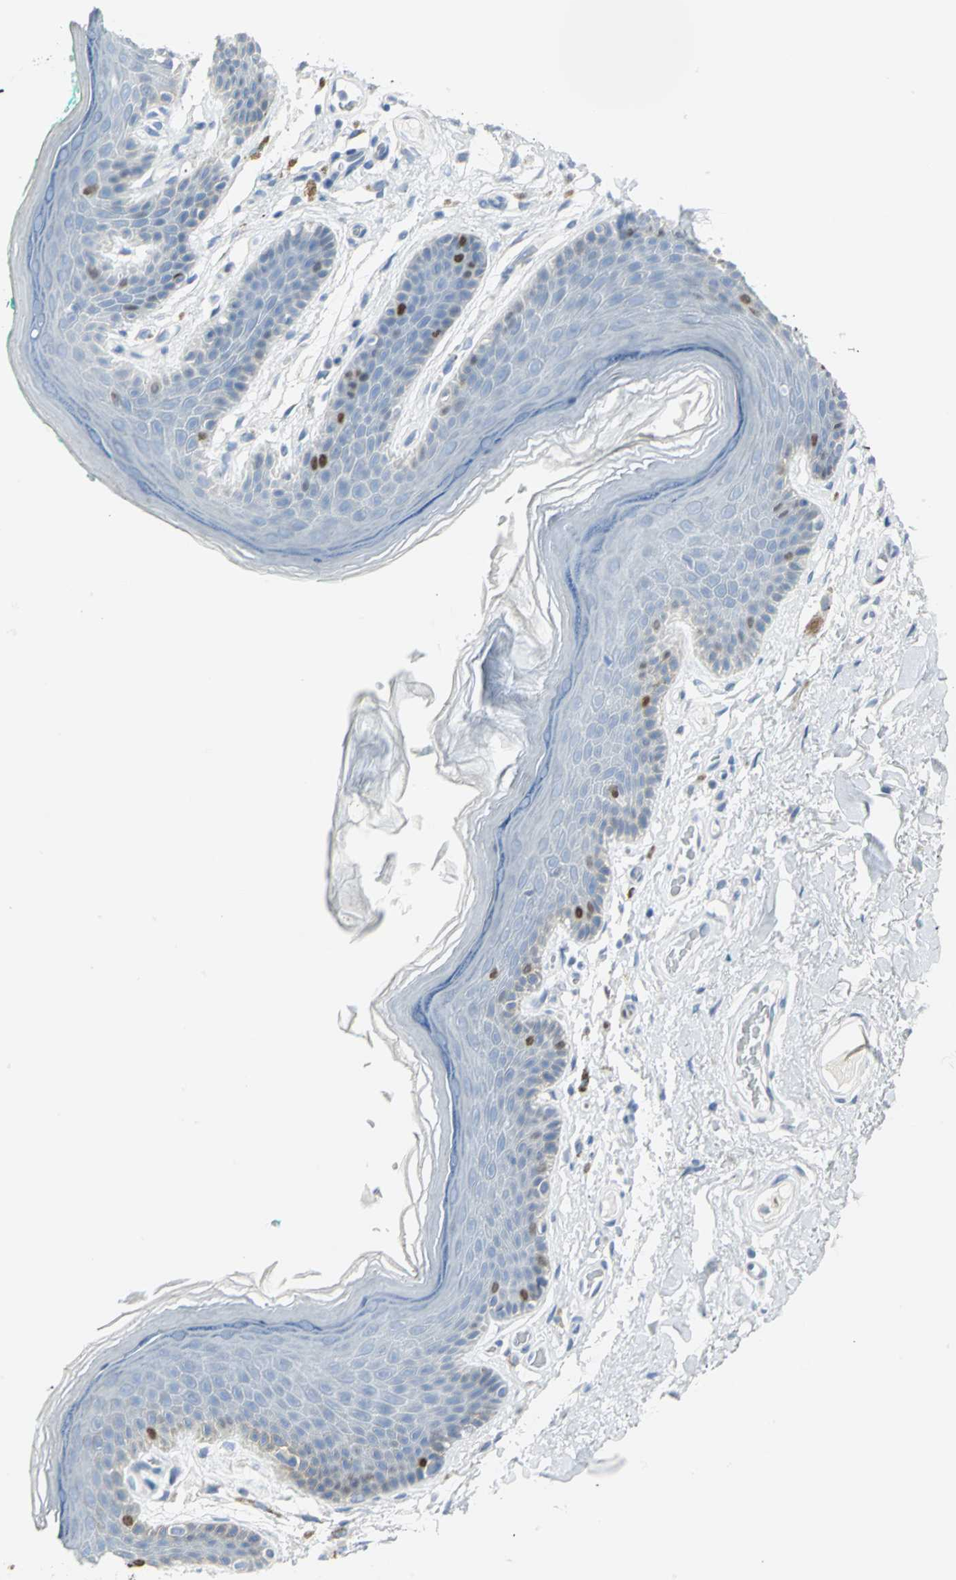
{"staining": {"intensity": "moderate", "quantity": "<25%", "location": "nuclear"}, "tissue": "skin", "cell_type": "Epidermal cells", "image_type": "normal", "snomed": [{"axis": "morphology", "description": "Normal tissue, NOS"}, {"axis": "topography", "description": "Anal"}], "caption": "Immunohistochemistry (IHC) of unremarkable skin demonstrates low levels of moderate nuclear staining in about <25% of epidermal cells. The staining was performed using DAB (3,3'-diaminobenzidine), with brown indicating positive protein expression. Nuclei are stained blue with hematoxylin.", "gene": "MCM3", "patient": {"sex": "male", "age": 74}}